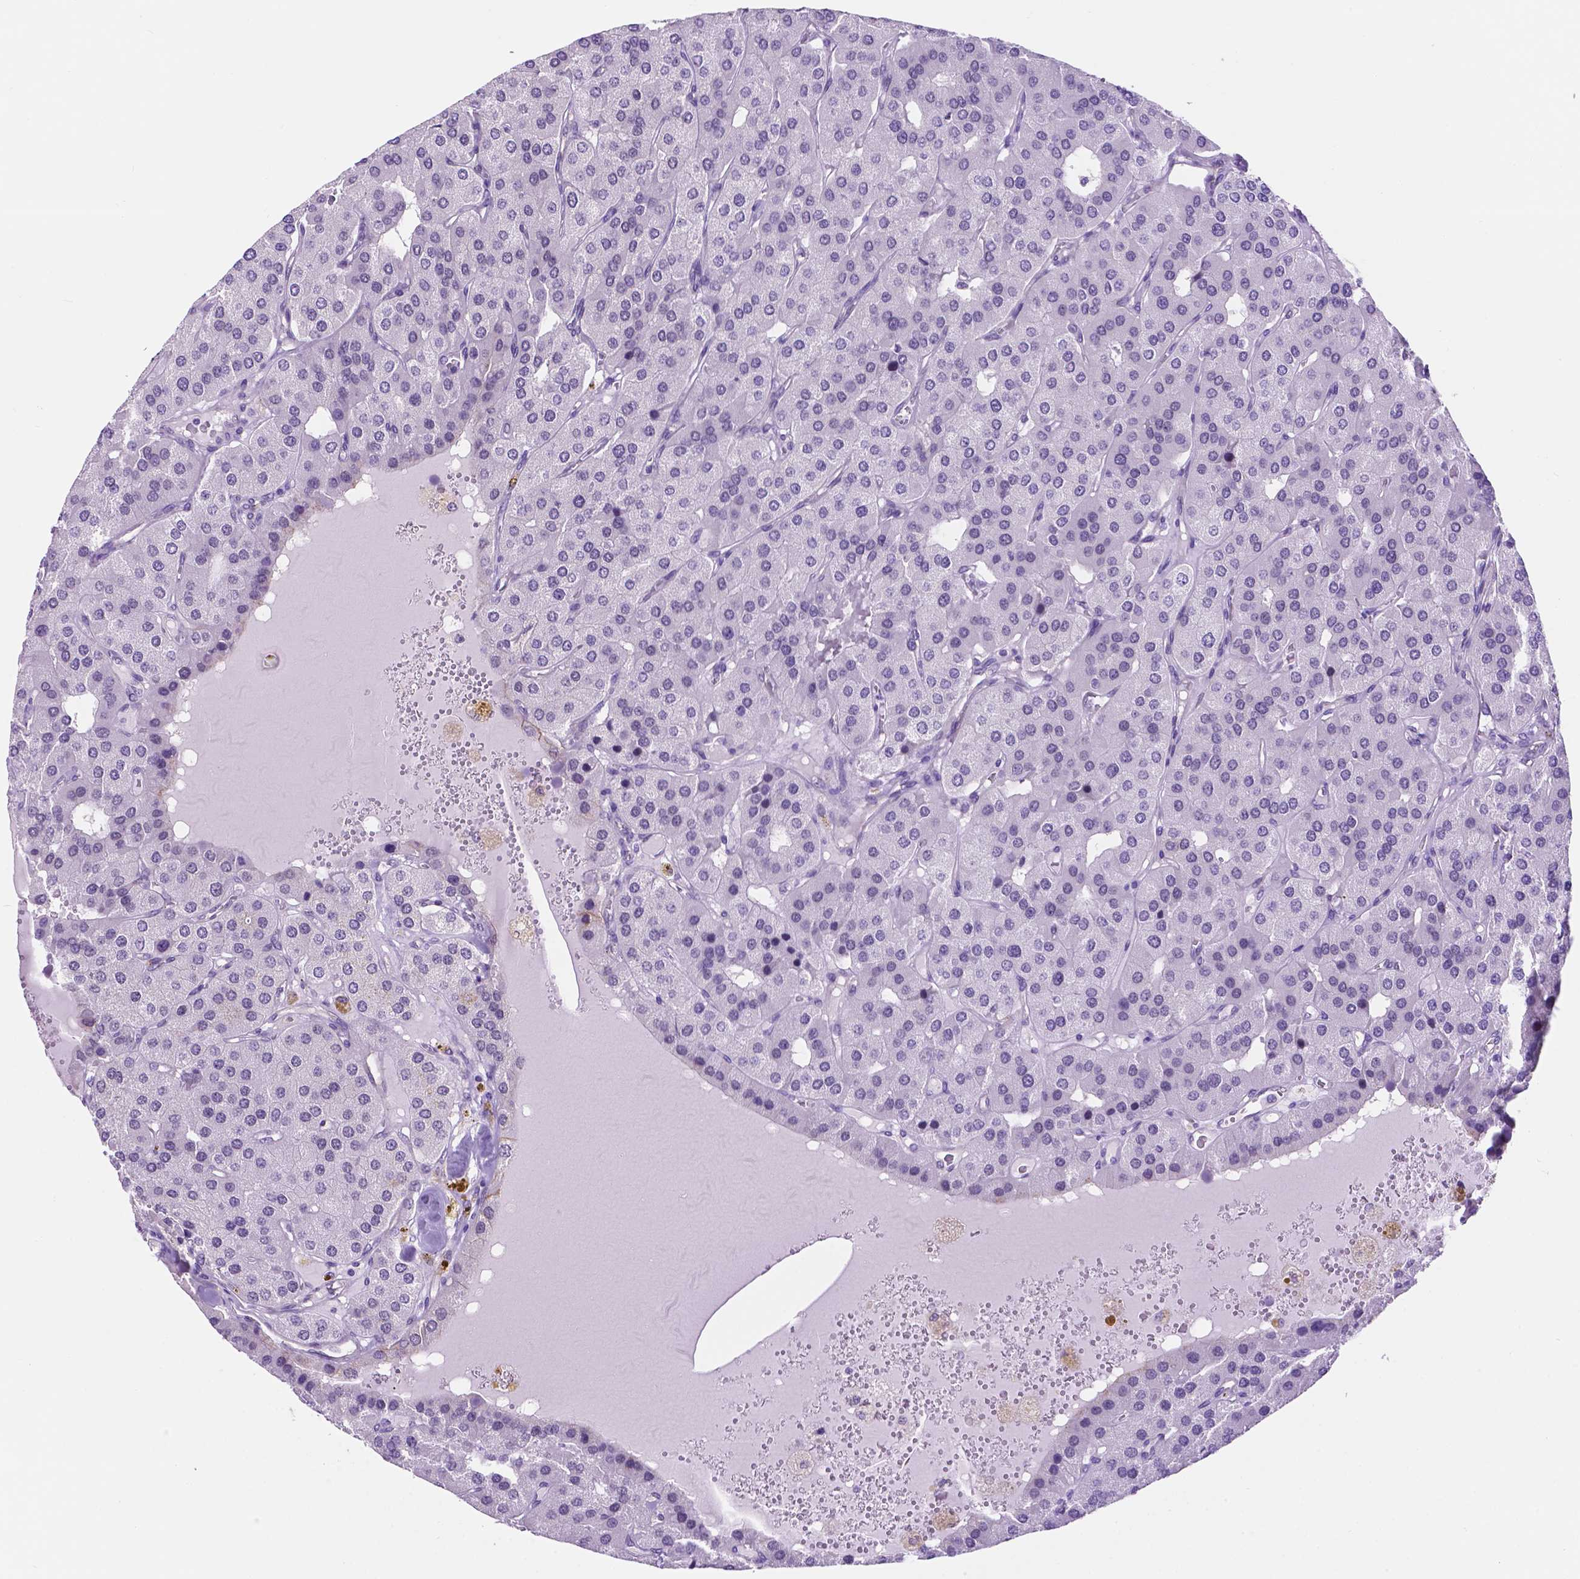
{"staining": {"intensity": "negative", "quantity": "none", "location": "none"}, "tissue": "parathyroid gland", "cell_type": "Glandular cells", "image_type": "normal", "snomed": [{"axis": "morphology", "description": "Normal tissue, NOS"}, {"axis": "morphology", "description": "Adenoma, NOS"}, {"axis": "topography", "description": "Parathyroid gland"}], "caption": "IHC image of normal parathyroid gland: parathyroid gland stained with DAB (3,3'-diaminobenzidine) demonstrates no significant protein positivity in glandular cells.", "gene": "TACSTD2", "patient": {"sex": "female", "age": 86}}